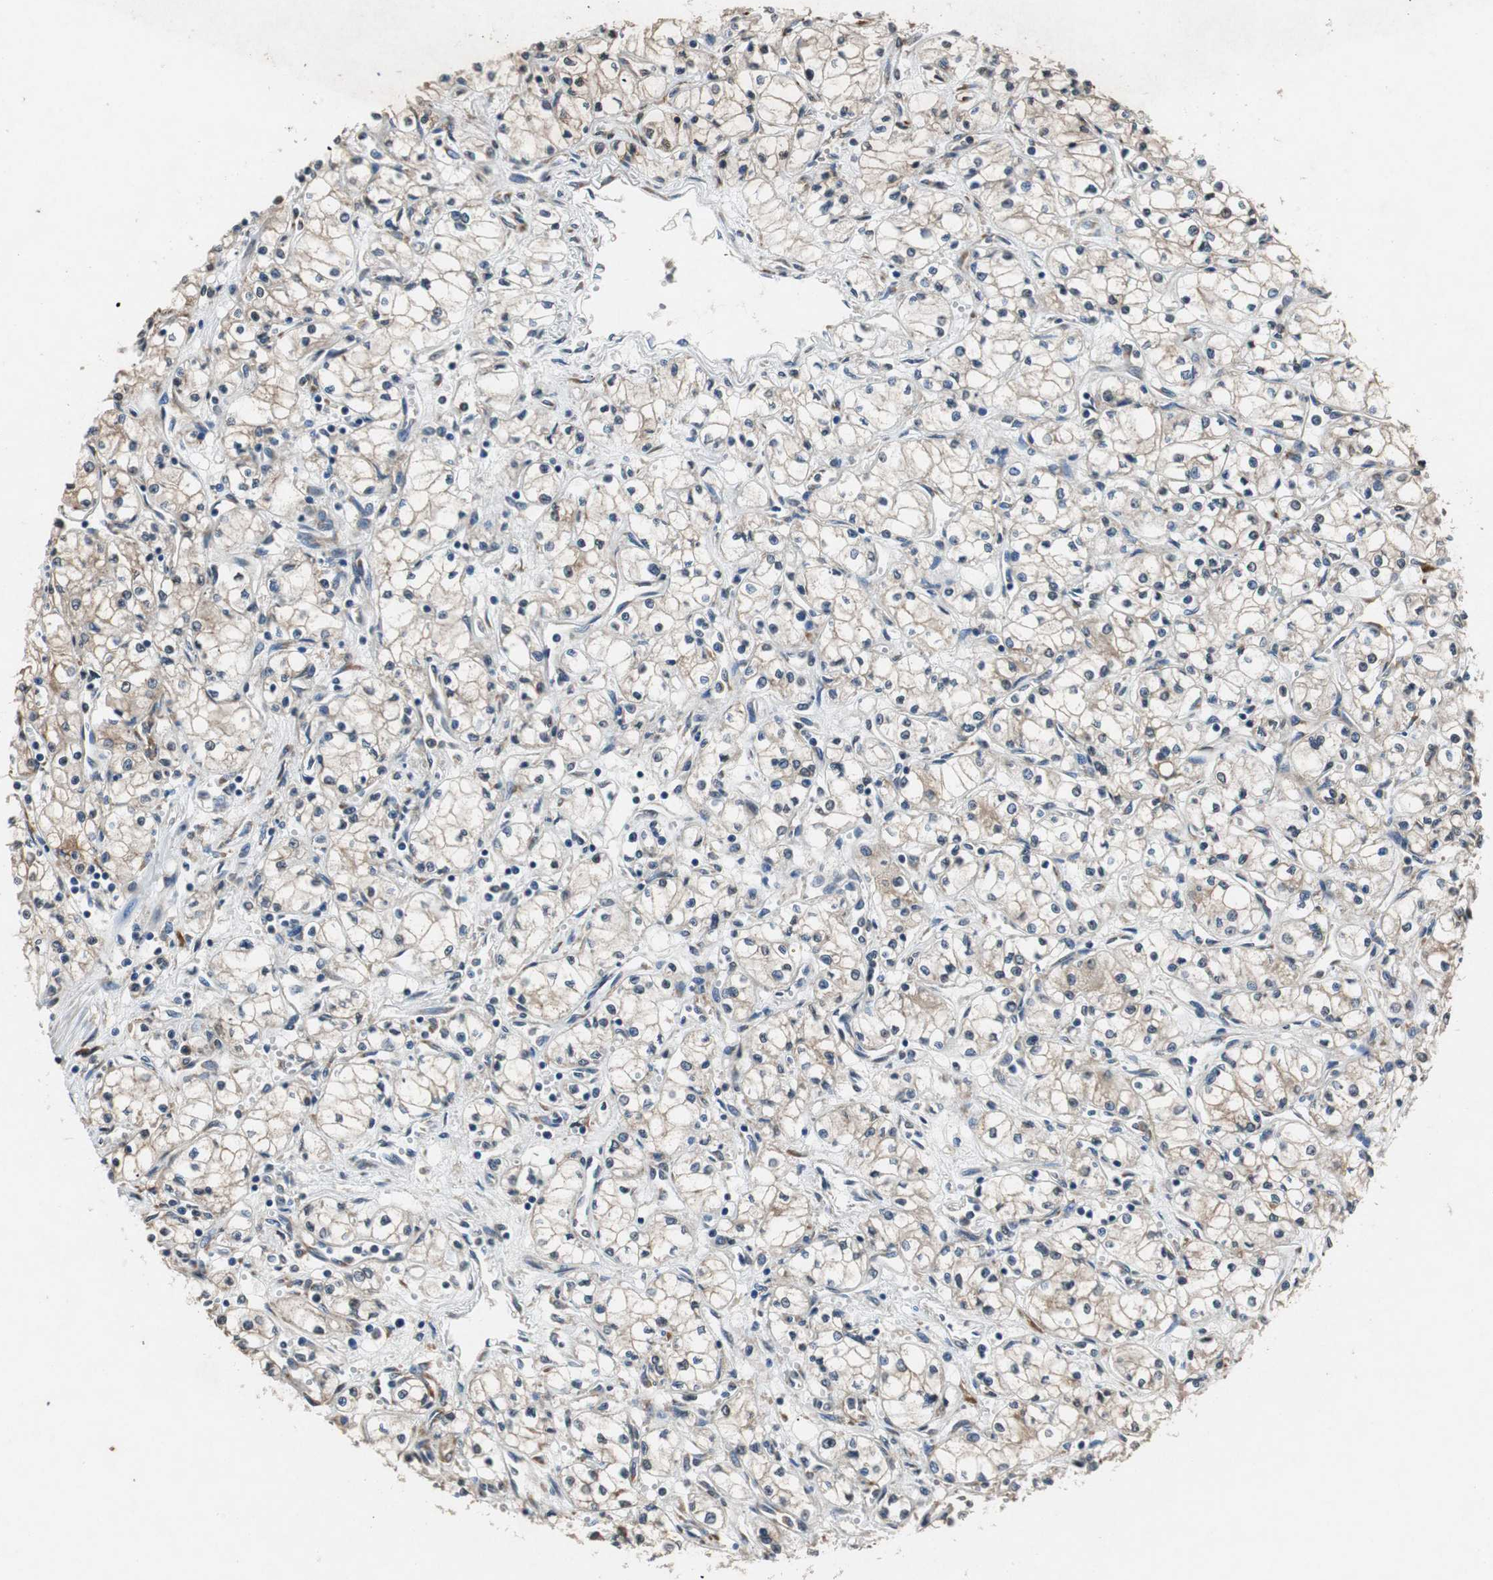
{"staining": {"intensity": "weak", "quantity": "<25%", "location": "cytoplasmic/membranous"}, "tissue": "renal cancer", "cell_type": "Tumor cells", "image_type": "cancer", "snomed": [{"axis": "morphology", "description": "Normal tissue, NOS"}, {"axis": "morphology", "description": "Adenocarcinoma, NOS"}, {"axis": "topography", "description": "Kidney"}], "caption": "A micrograph of human adenocarcinoma (renal) is negative for staining in tumor cells.", "gene": "RPL35", "patient": {"sex": "male", "age": 59}}